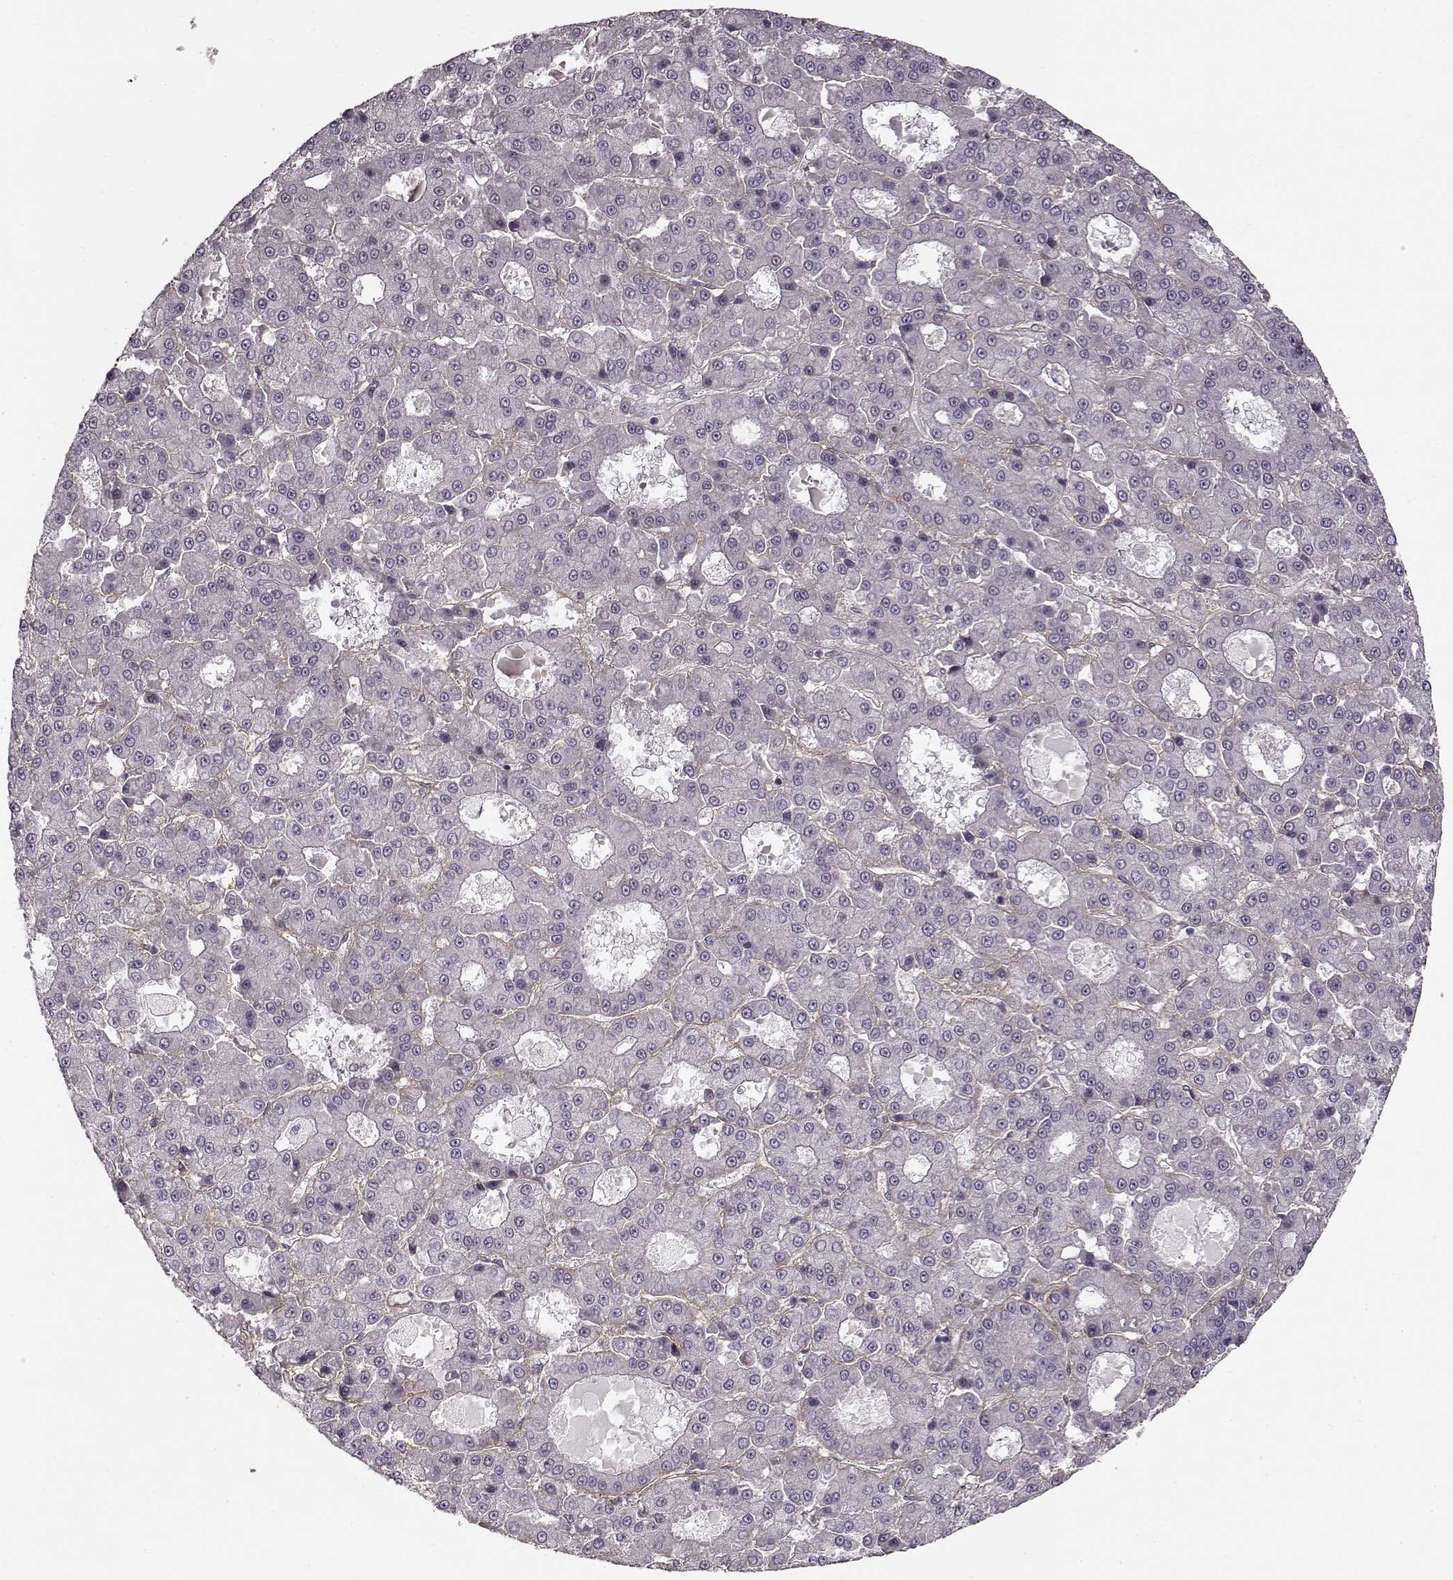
{"staining": {"intensity": "negative", "quantity": "none", "location": "none"}, "tissue": "liver cancer", "cell_type": "Tumor cells", "image_type": "cancer", "snomed": [{"axis": "morphology", "description": "Carcinoma, Hepatocellular, NOS"}, {"axis": "topography", "description": "Liver"}], "caption": "Immunohistochemistry histopathology image of neoplastic tissue: hepatocellular carcinoma (liver) stained with DAB shows no significant protein staining in tumor cells.", "gene": "LAMB2", "patient": {"sex": "male", "age": 70}}